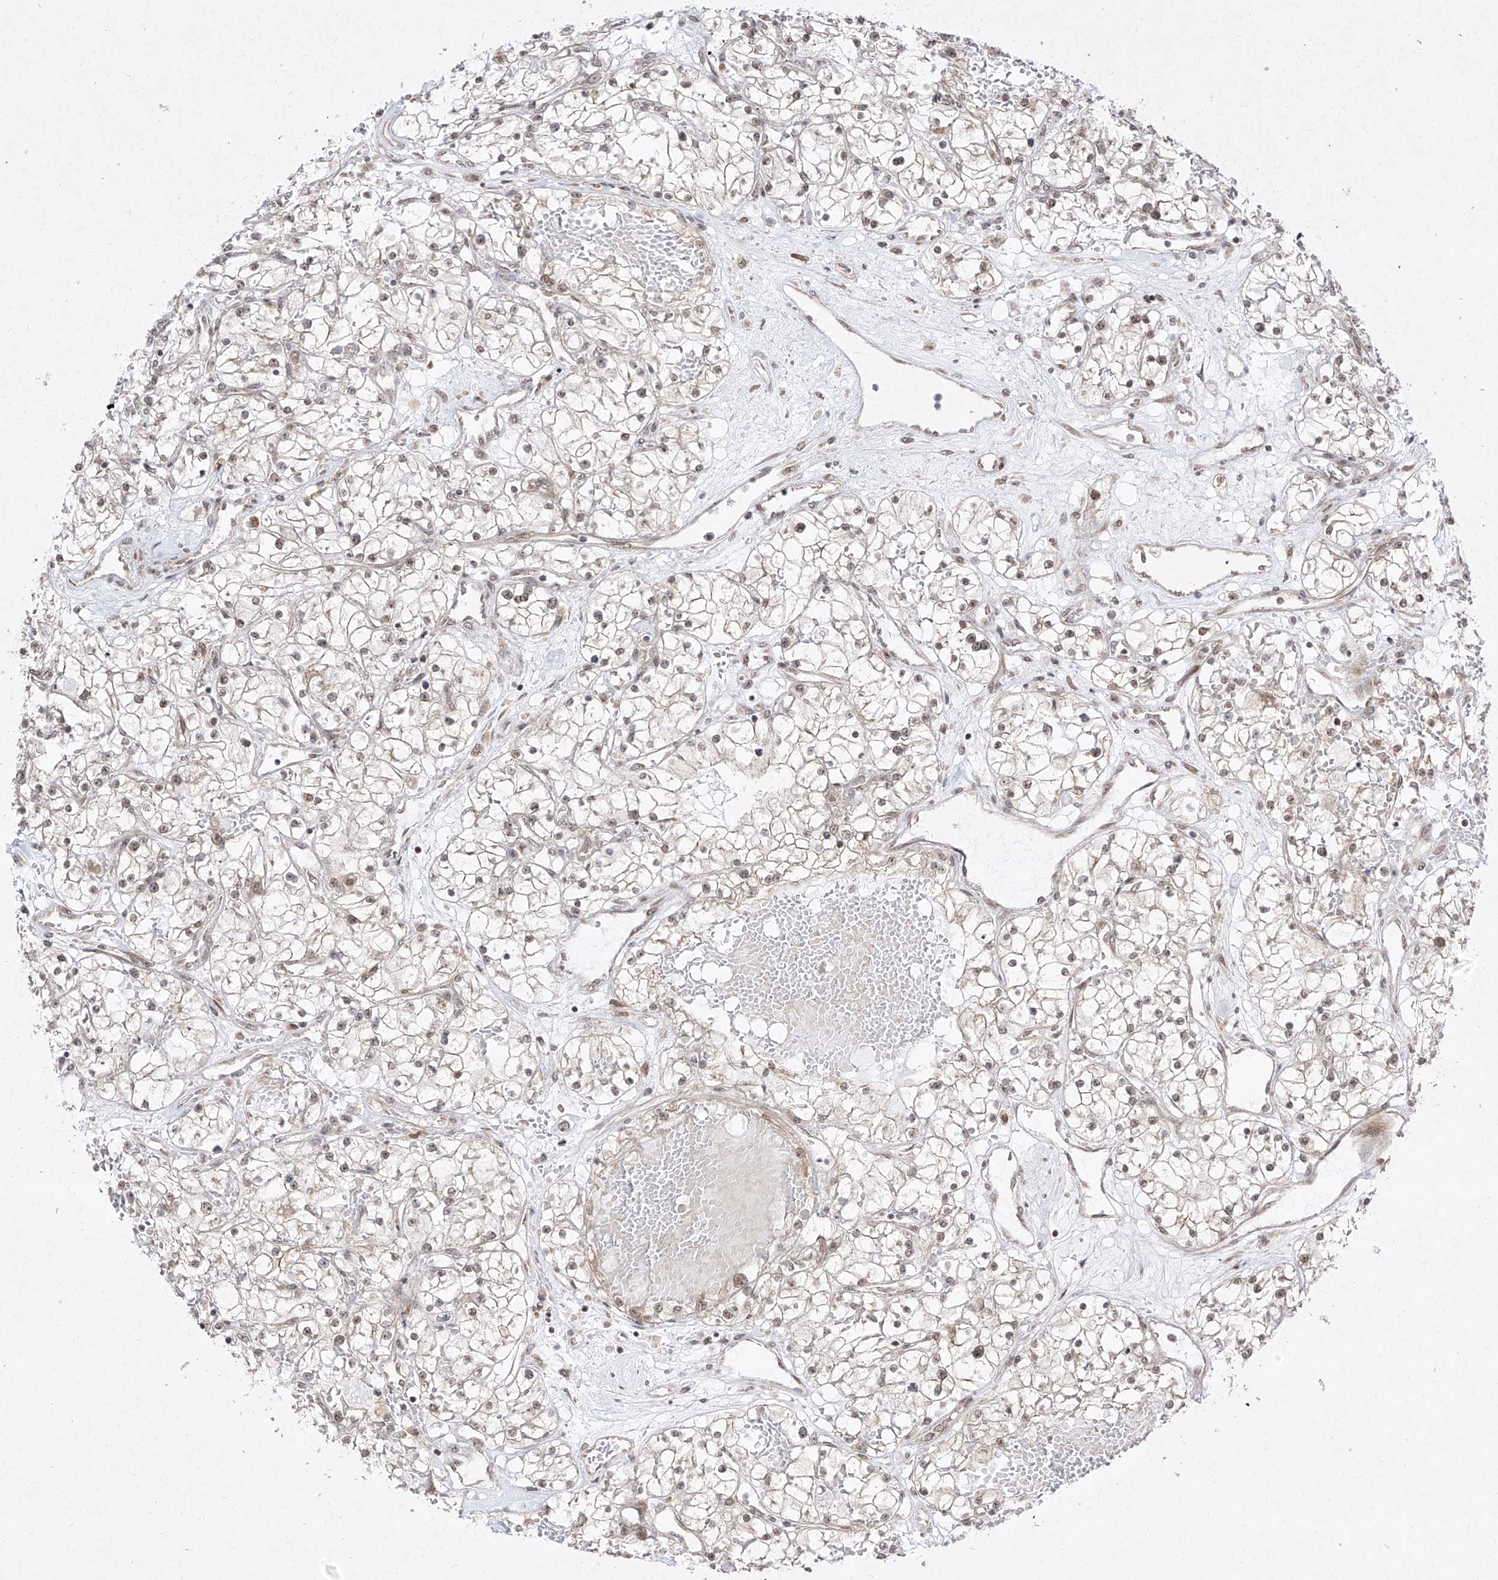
{"staining": {"intensity": "weak", "quantity": "25%-75%", "location": "nuclear"}, "tissue": "renal cancer", "cell_type": "Tumor cells", "image_type": "cancer", "snomed": [{"axis": "morphology", "description": "Normal tissue, NOS"}, {"axis": "morphology", "description": "Adenocarcinoma, NOS"}, {"axis": "topography", "description": "Kidney"}], "caption": "DAB immunohistochemical staining of human renal cancer shows weak nuclear protein positivity in approximately 25%-75% of tumor cells.", "gene": "SNRNP27", "patient": {"sex": "male", "age": 68}}